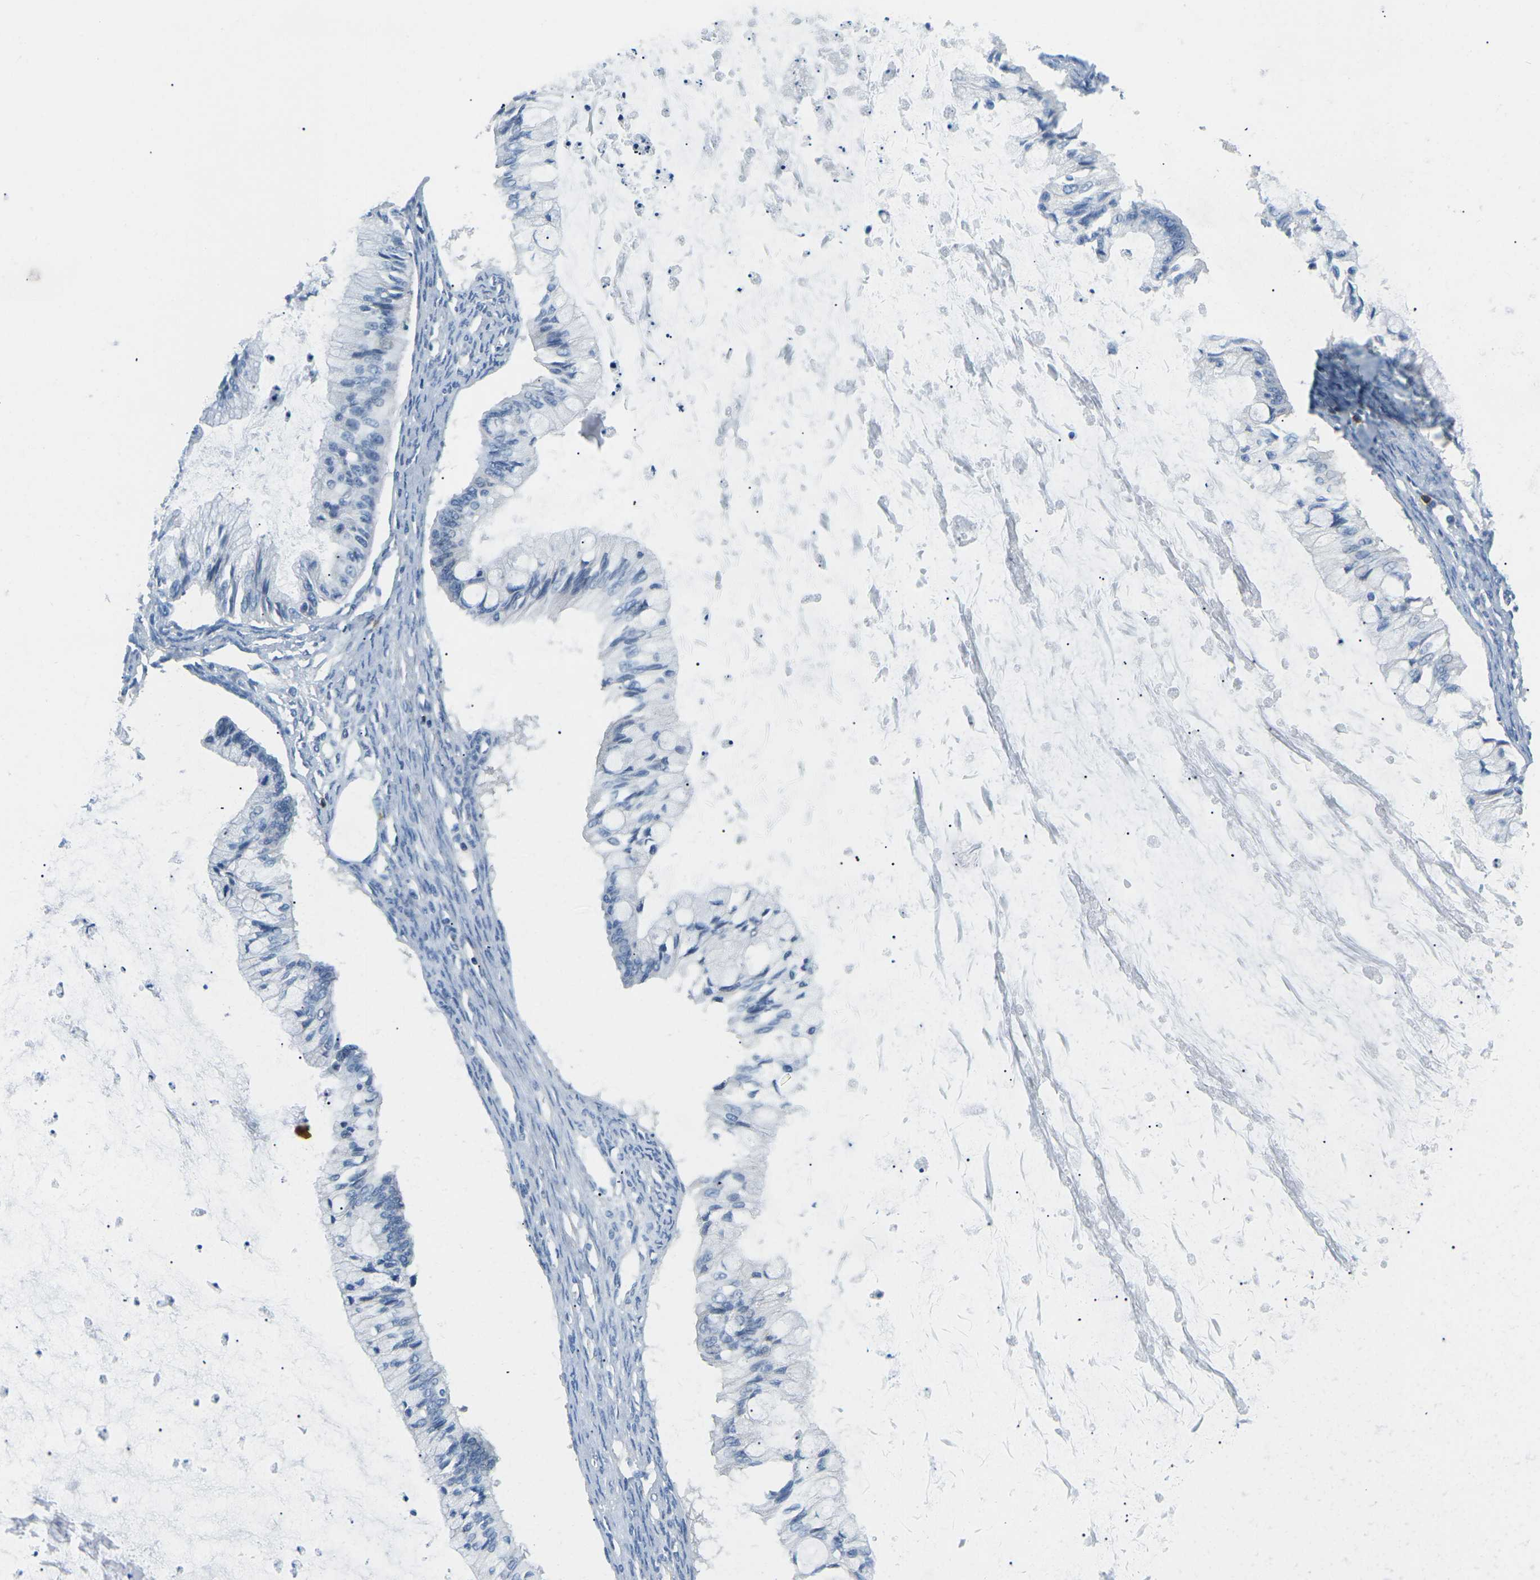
{"staining": {"intensity": "negative", "quantity": "none", "location": "none"}, "tissue": "ovarian cancer", "cell_type": "Tumor cells", "image_type": "cancer", "snomed": [{"axis": "morphology", "description": "Cystadenocarcinoma, mucinous, NOS"}, {"axis": "topography", "description": "Ovary"}], "caption": "Ovarian cancer (mucinous cystadenocarcinoma) stained for a protein using immunohistochemistry shows no expression tumor cells.", "gene": "CD6", "patient": {"sex": "female", "age": 57}}